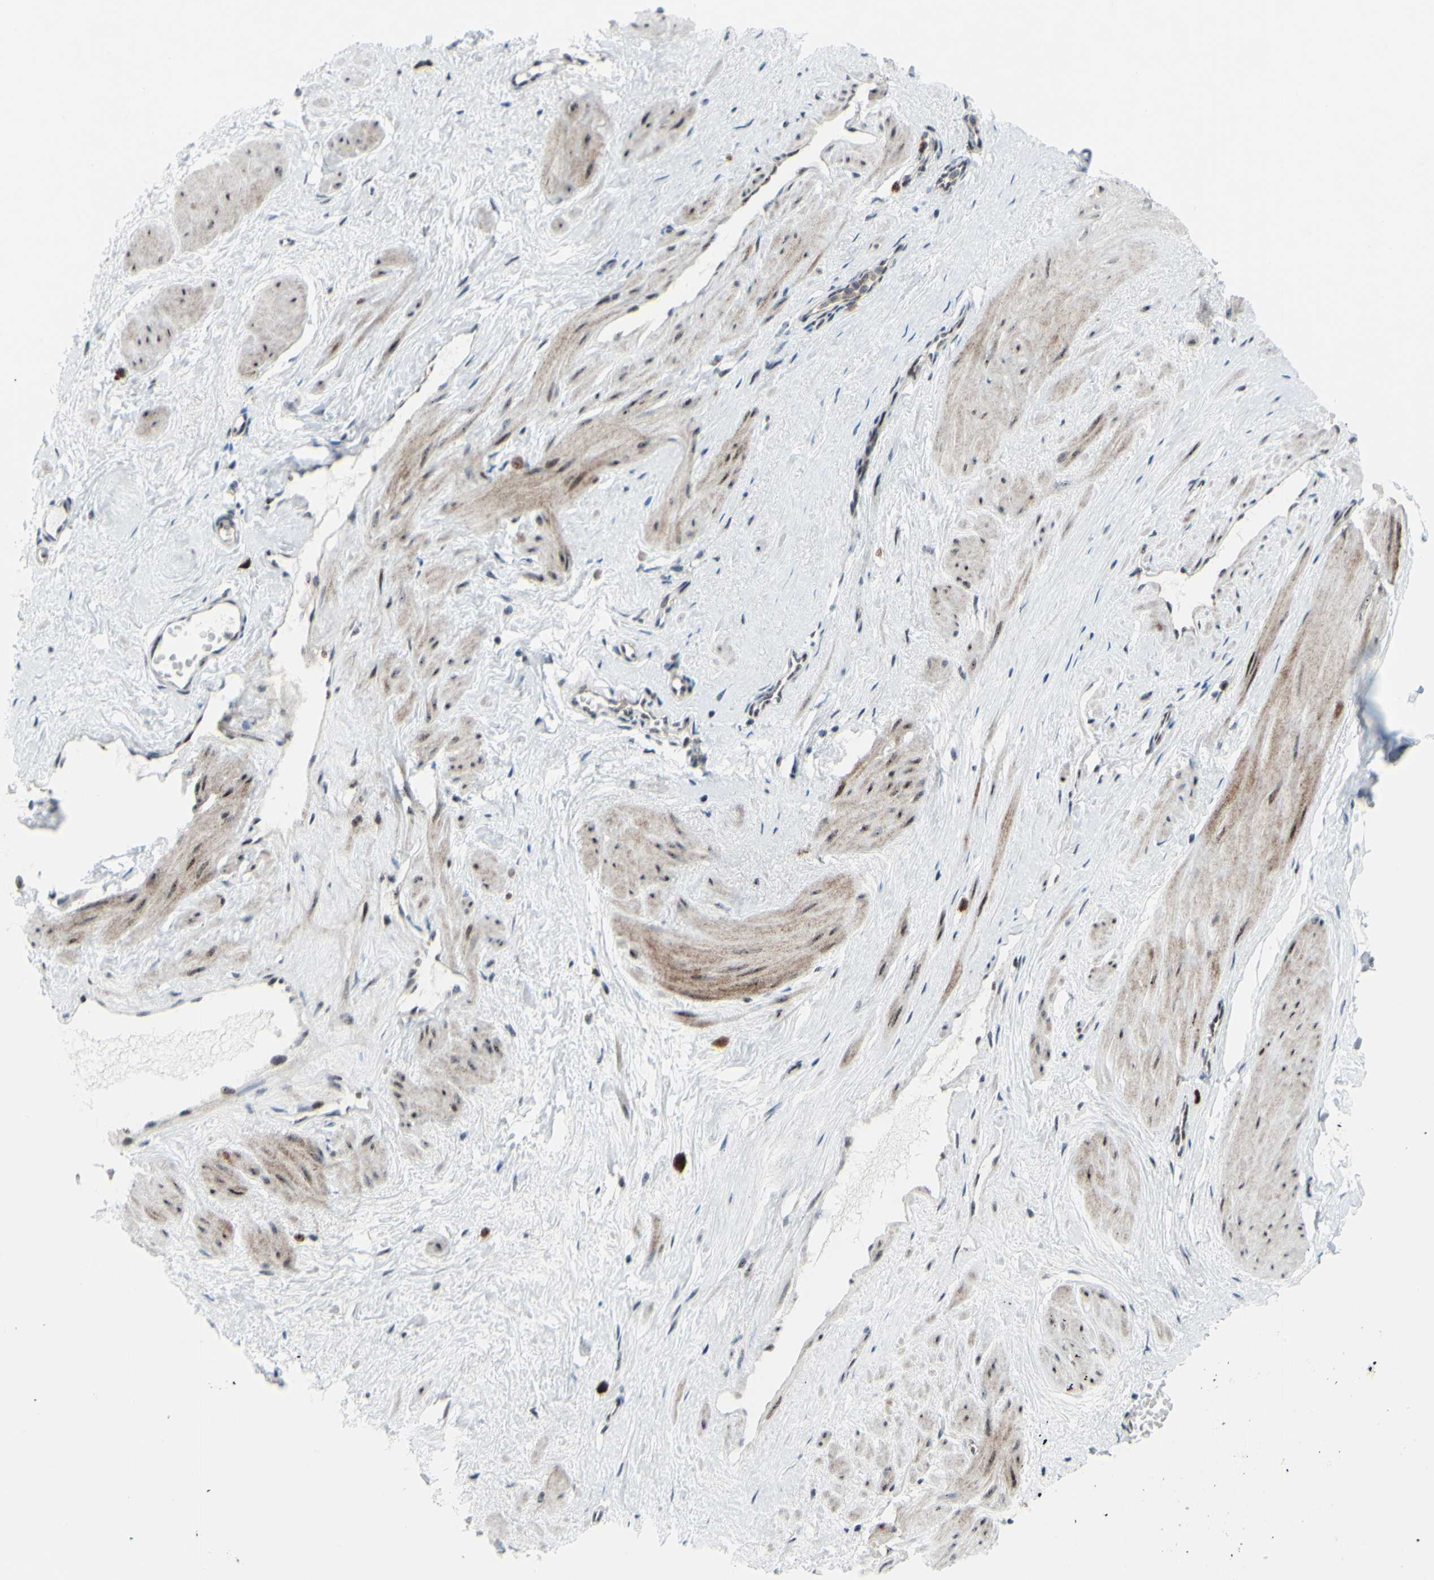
{"staining": {"intensity": "moderate", "quantity": ">75%", "location": "nuclear"}, "tissue": "adipose tissue", "cell_type": "Adipocytes", "image_type": "normal", "snomed": [{"axis": "morphology", "description": "Normal tissue, NOS"}, {"axis": "topography", "description": "Soft tissue"}, {"axis": "topography", "description": "Vascular tissue"}], "caption": "Immunohistochemical staining of normal human adipose tissue displays >75% levels of moderate nuclear protein expression in approximately >75% of adipocytes. The staining was performed using DAB (3,3'-diaminobenzidine) to visualize the protein expression in brown, while the nuclei were stained in blue with hematoxylin (Magnification: 20x).", "gene": "POLR1A", "patient": {"sex": "female", "age": 35}}